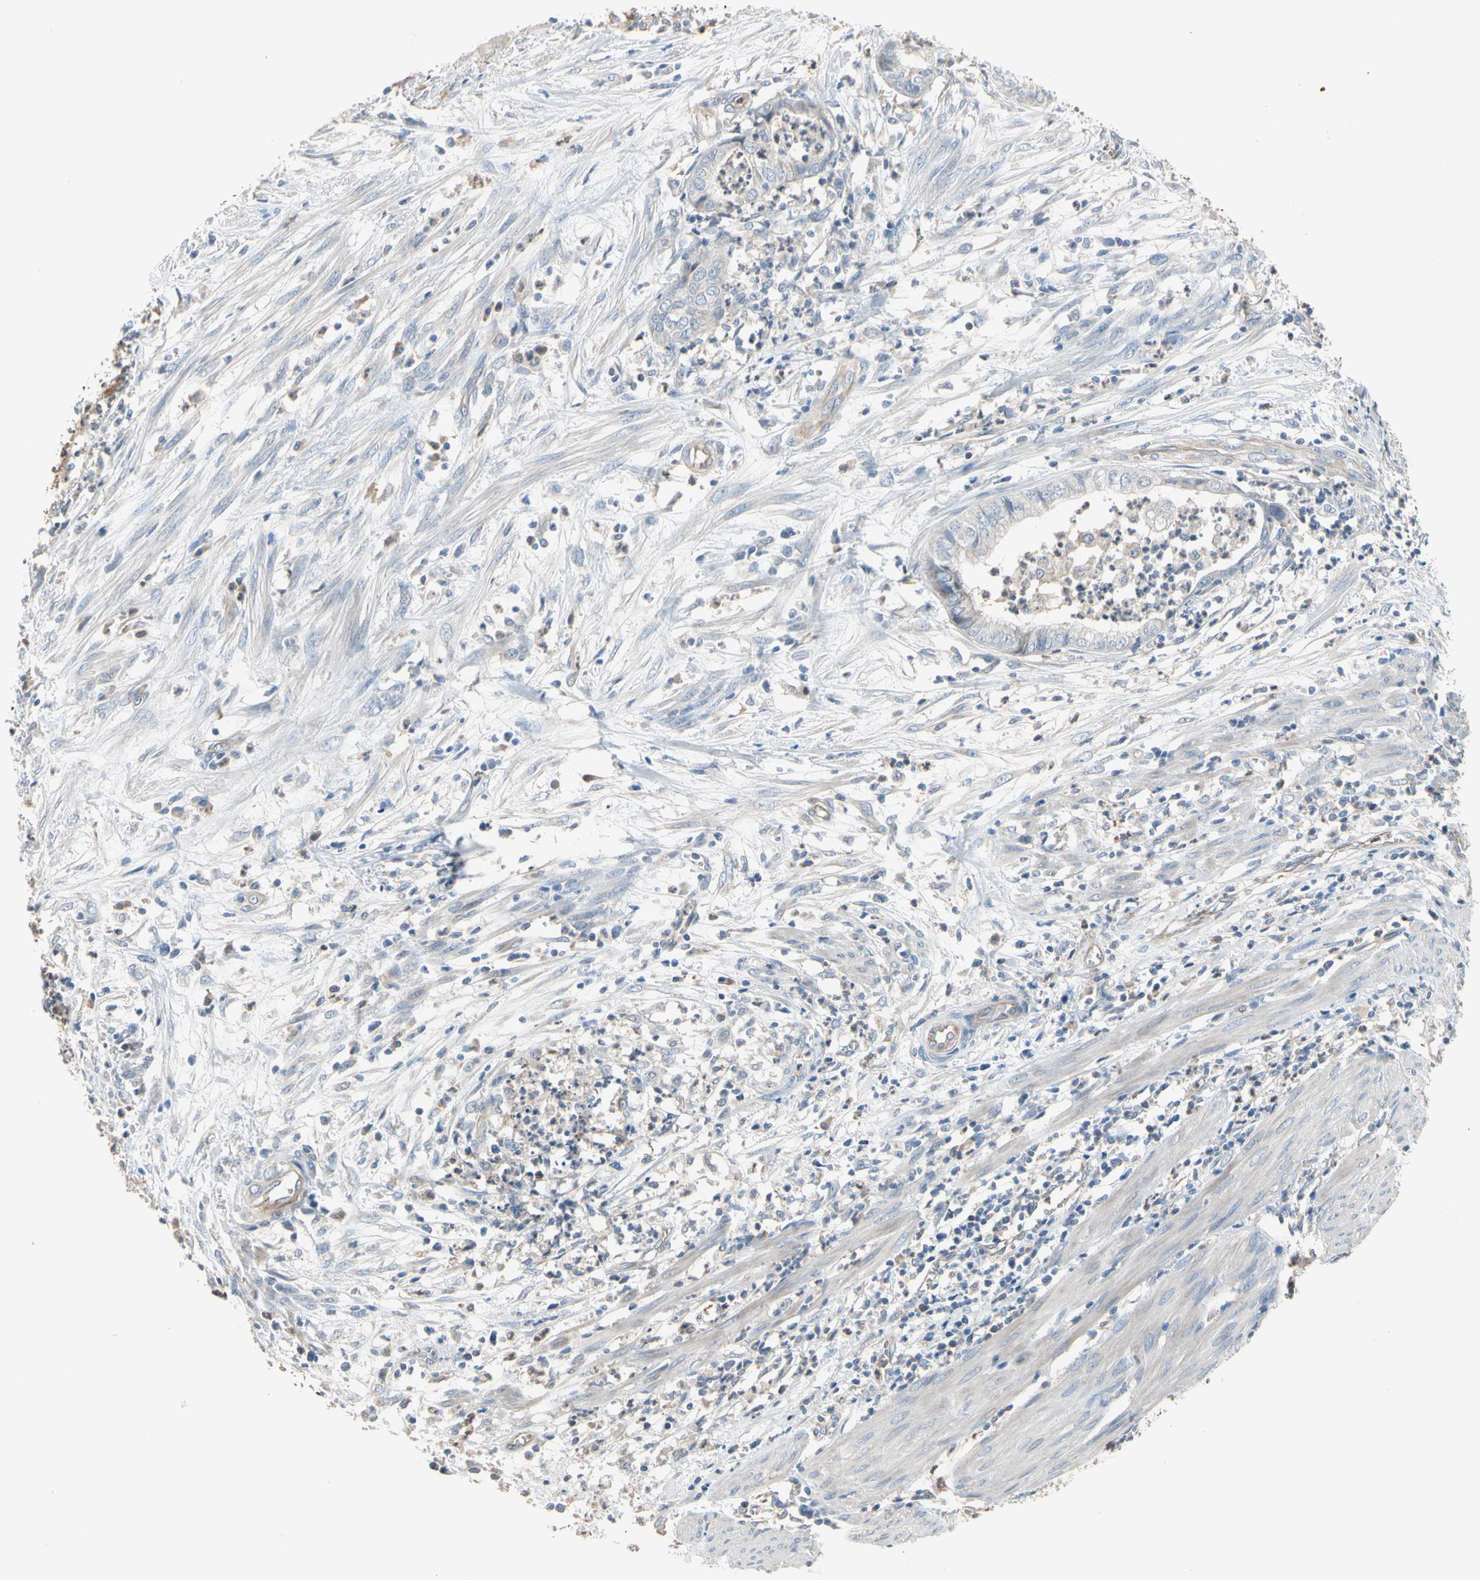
{"staining": {"intensity": "negative", "quantity": "none", "location": "none"}, "tissue": "endometrial cancer", "cell_type": "Tumor cells", "image_type": "cancer", "snomed": [{"axis": "morphology", "description": "Necrosis, NOS"}, {"axis": "morphology", "description": "Adenocarcinoma, NOS"}, {"axis": "topography", "description": "Endometrium"}], "caption": "There is no significant positivity in tumor cells of endometrial adenocarcinoma.", "gene": "BBOX1", "patient": {"sex": "female", "age": 79}}